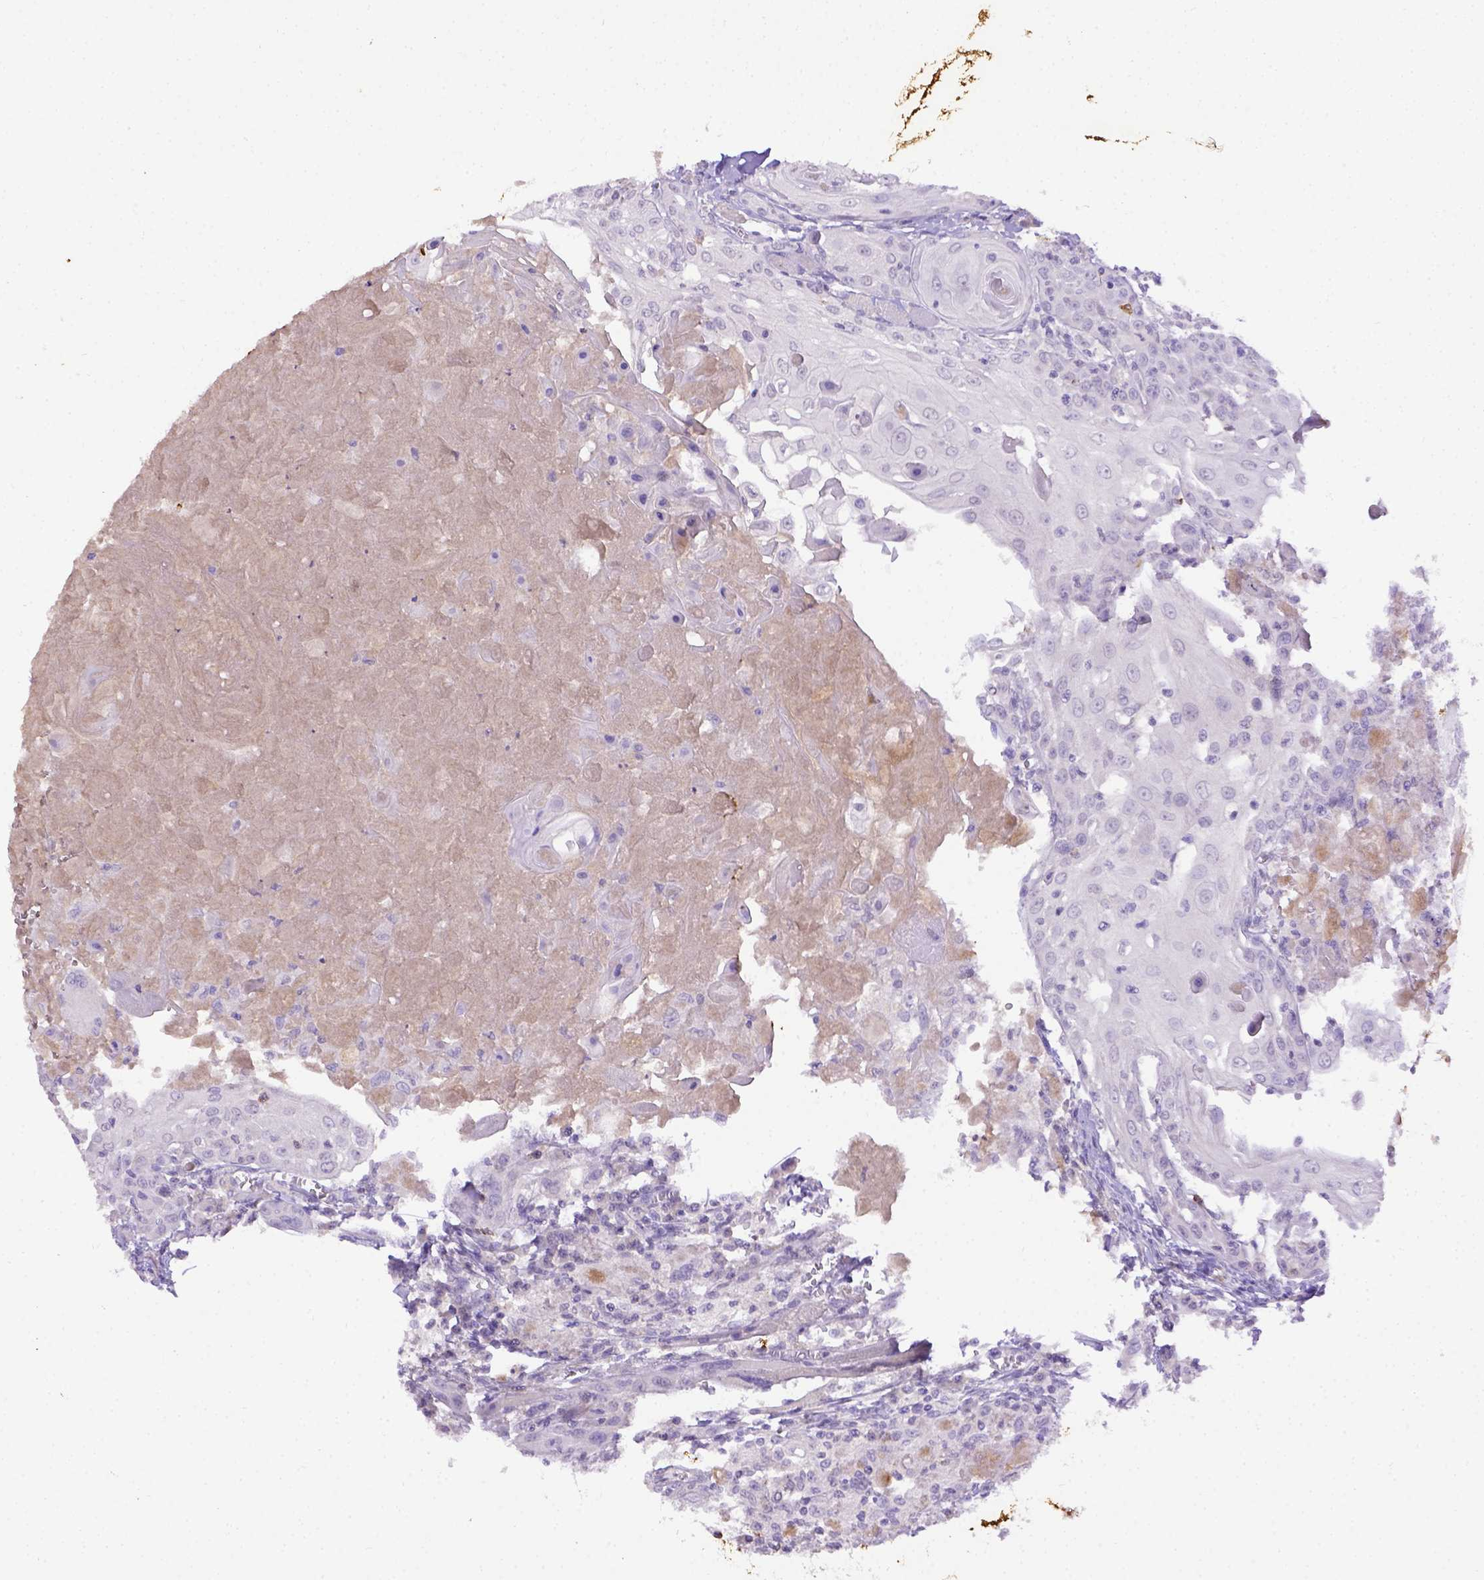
{"staining": {"intensity": "negative", "quantity": "none", "location": "none"}, "tissue": "head and neck cancer", "cell_type": "Tumor cells", "image_type": "cancer", "snomed": [{"axis": "morphology", "description": "Squamous cell carcinoma, NOS"}, {"axis": "topography", "description": "Head-Neck"}], "caption": "Head and neck cancer was stained to show a protein in brown. There is no significant staining in tumor cells.", "gene": "B3GAT1", "patient": {"sex": "female", "age": 80}}